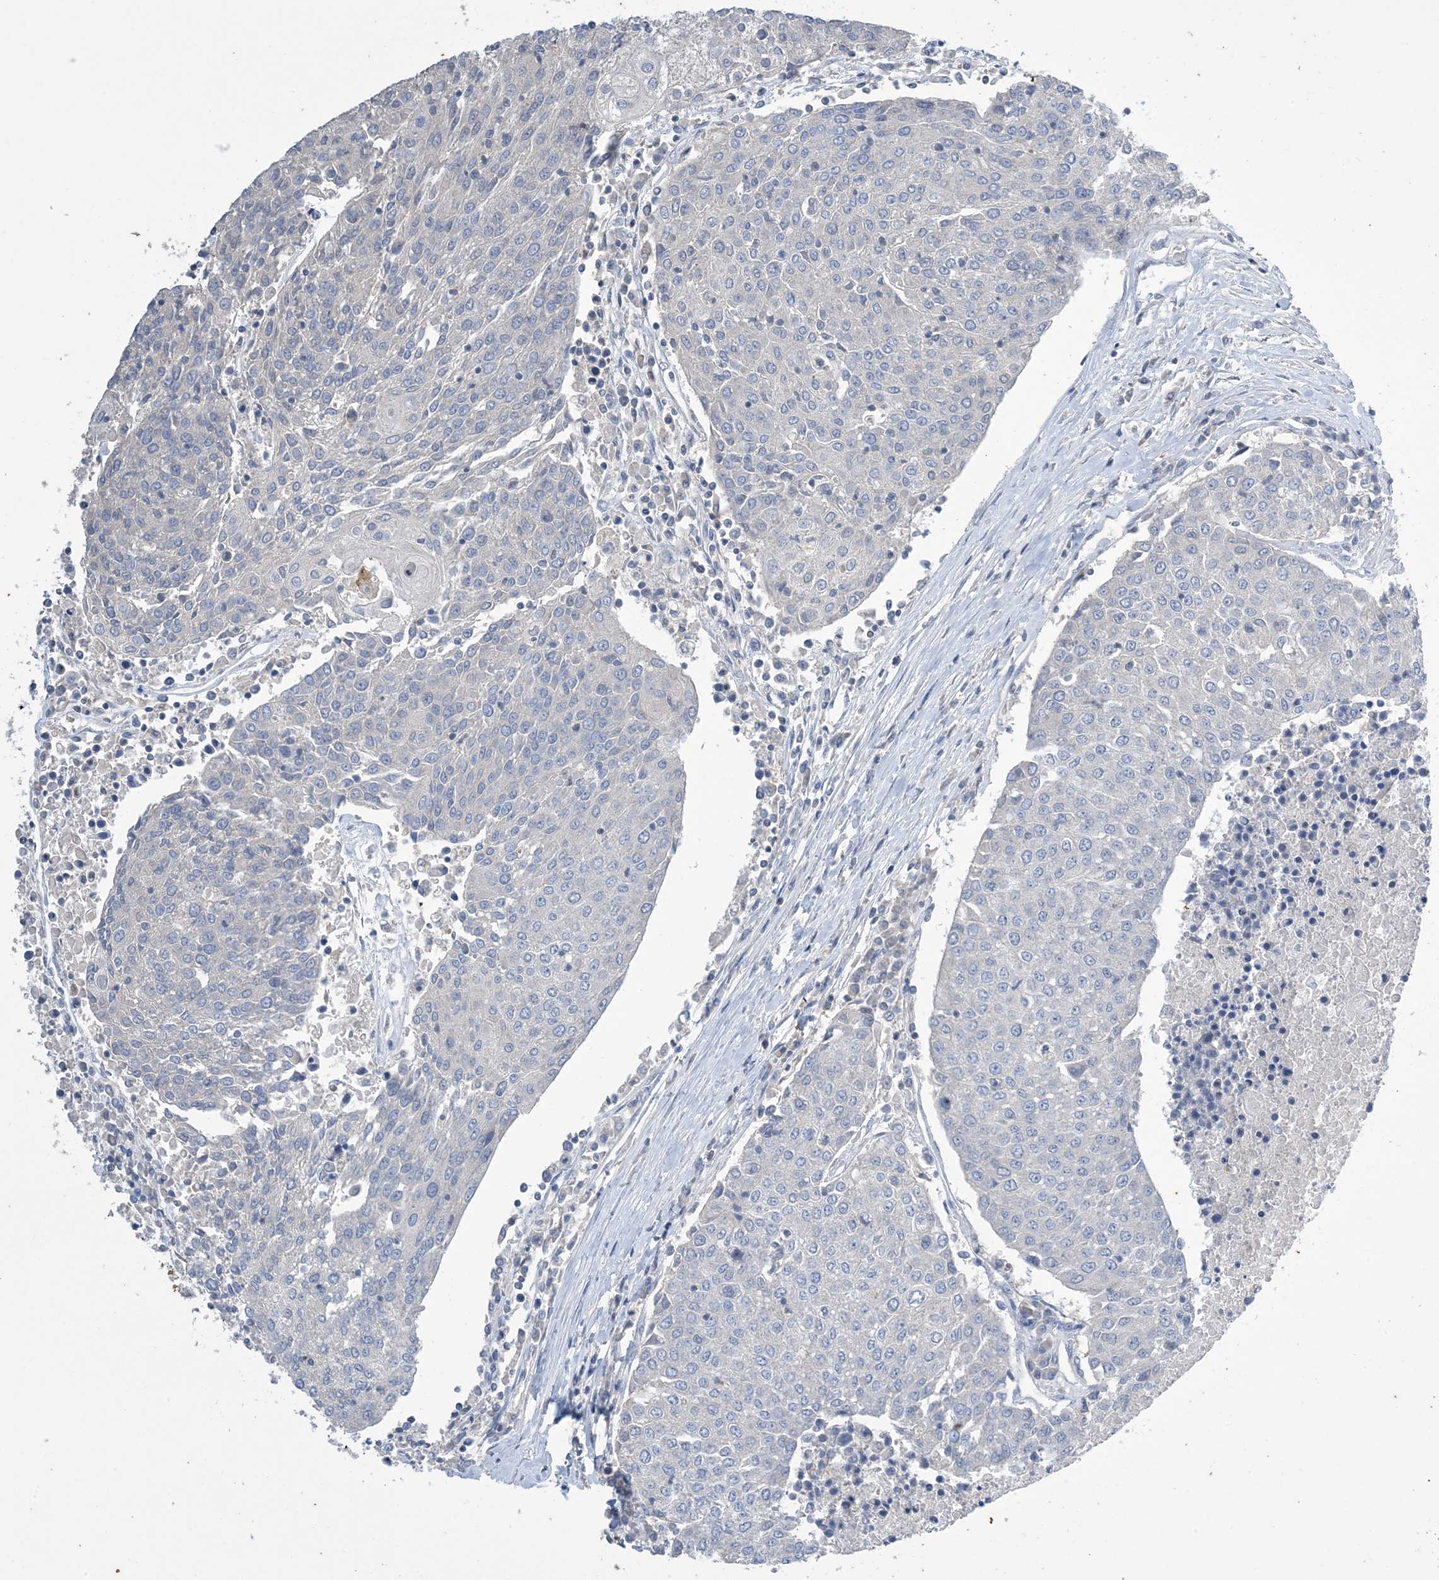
{"staining": {"intensity": "negative", "quantity": "none", "location": "none"}, "tissue": "urothelial cancer", "cell_type": "Tumor cells", "image_type": "cancer", "snomed": [{"axis": "morphology", "description": "Urothelial carcinoma, High grade"}, {"axis": "topography", "description": "Urinary bladder"}], "caption": "IHC of human urothelial cancer displays no positivity in tumor cells.", "gene": "KPRP", "patient": {"sex": "female", "age": 85}}